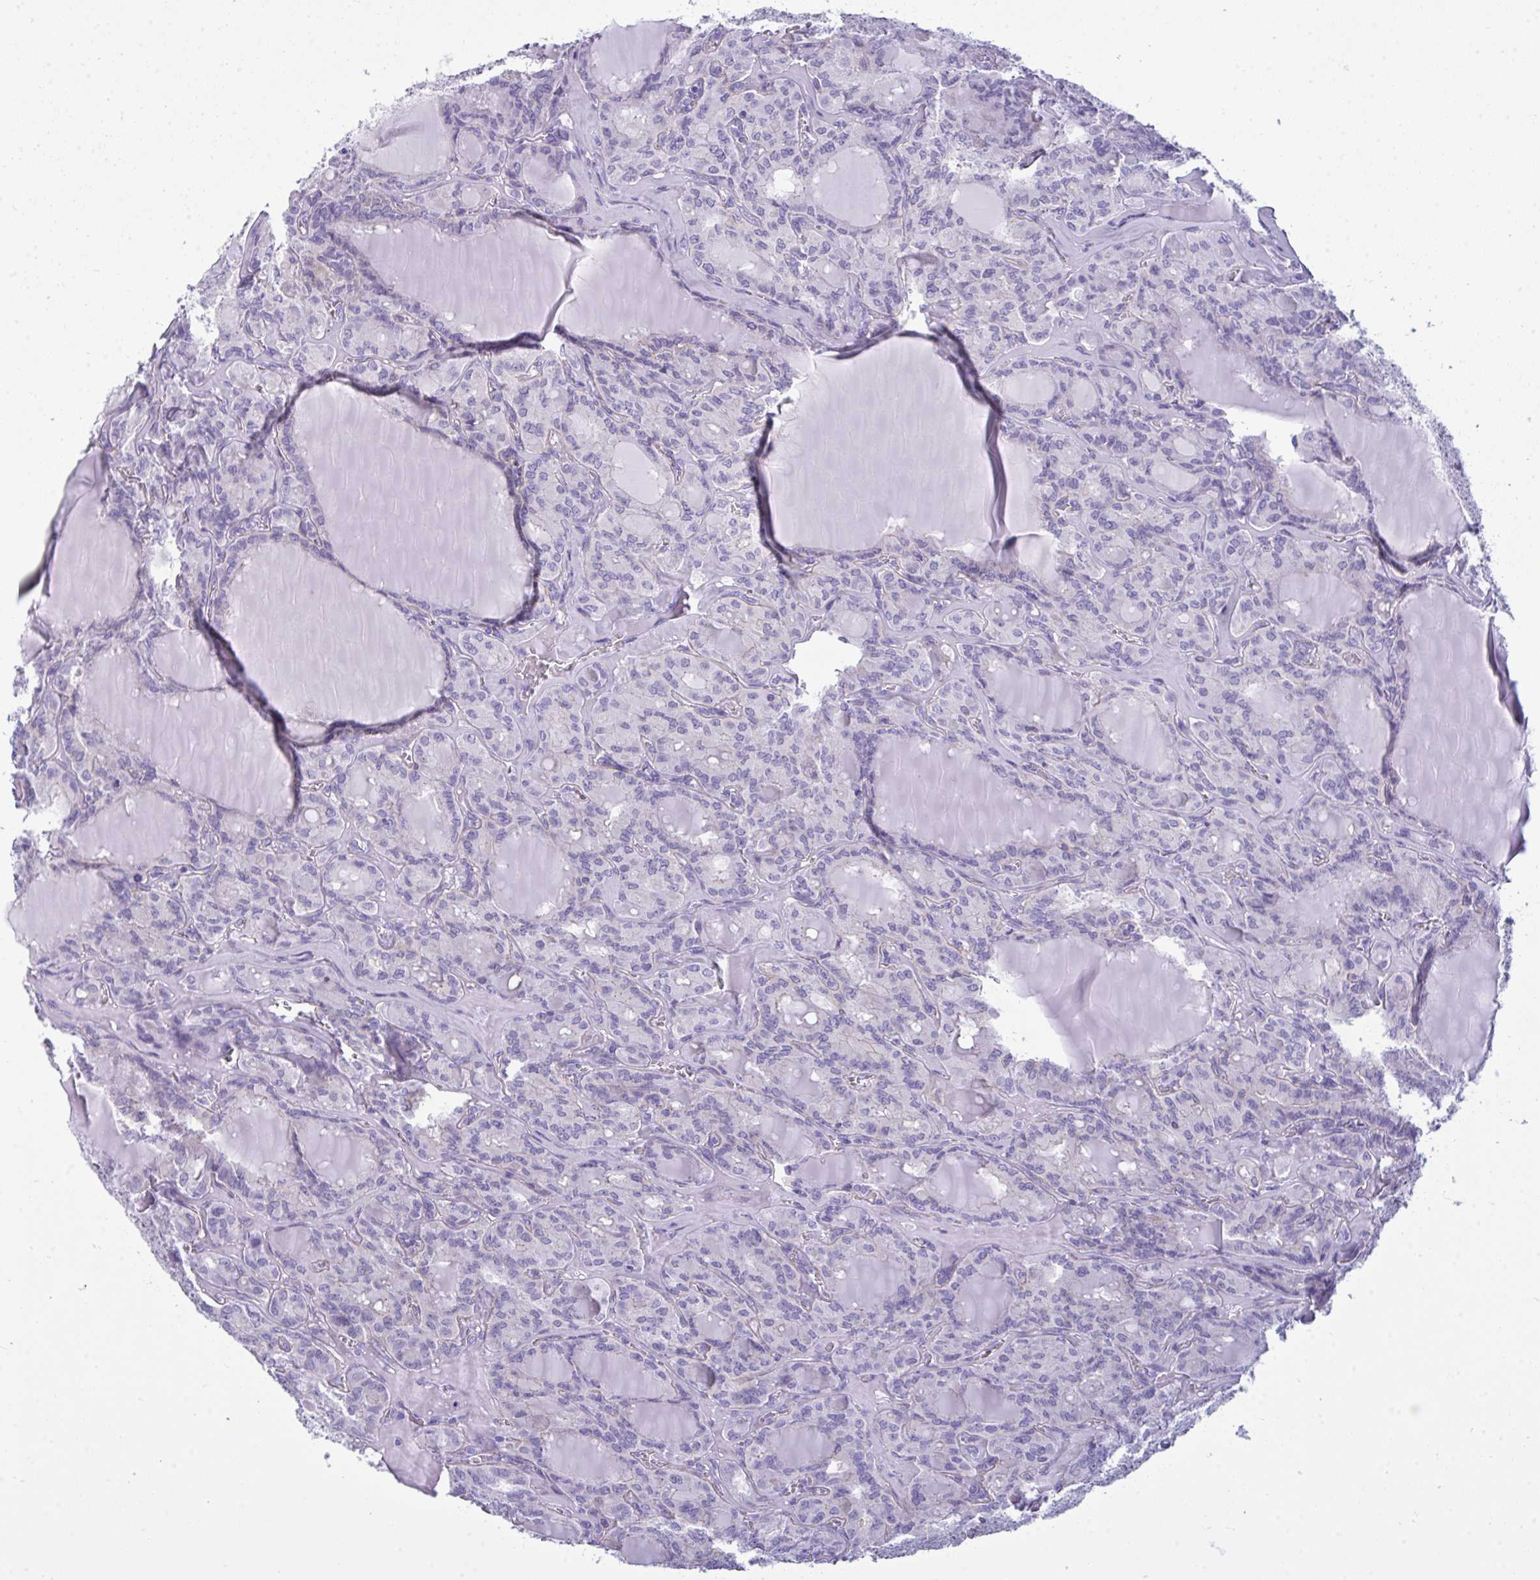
{"staining": {"intensity": "negative", "quantity": "none", "location": "none"}, "tissue": "thyroid cancer", "cell_type": "Tumor cells", "image_type": "cancer", "snomed": [{"axis": "morphology", "description": "Papillary adenocarcinoma, NOS"}, {"axis": "topography", "description": "Thyroid gland"}], "caption": "The immunohistochemistry histopathology image has no significant expression in tumor cells of thyroid papillary adenocarcinoma tissue.", "gene": "MYH10", "patient": {"sex": "male", "age": 87}}